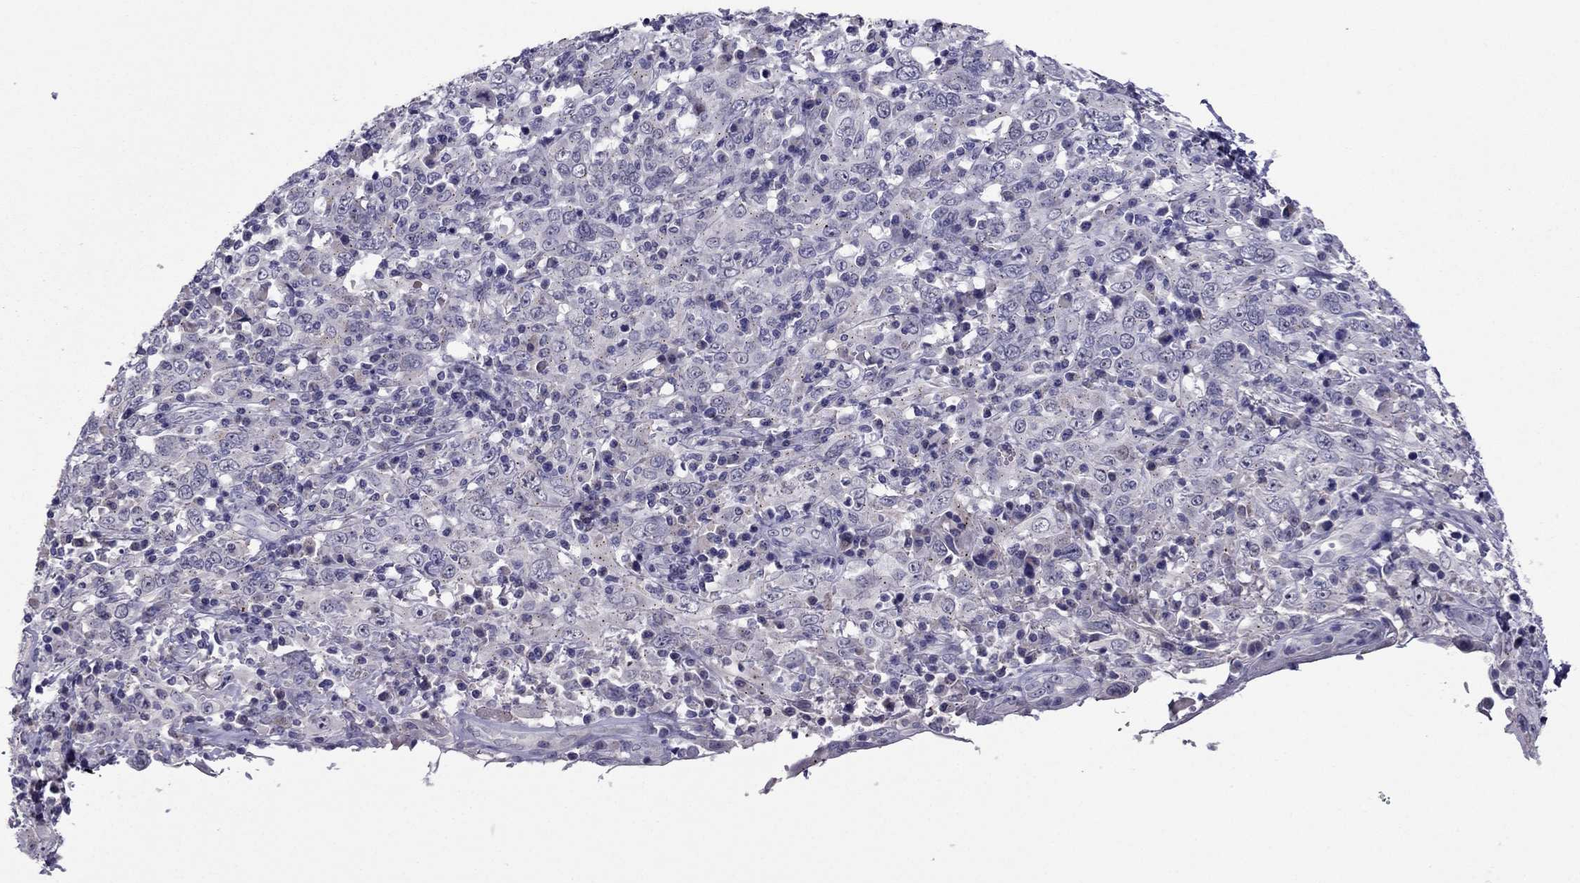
{"staining": {"intensity": "negative", "quantity": "none", "location": "none"}, "tissue": "cervical cancer", "cell_type": "Tumor cells", "image_type": "cancer", "snomed": [{"axis": "morphology", "description": "Squamous cell carcinoma, NOS"}, {"axis": "topography", "description": "Cervix"}], "caption": "The histopathology image exhibits no staining of tumor cells in cervical cancer.", "gene": "MYBPH", "patient": {"sex": "female", "age": 46}}